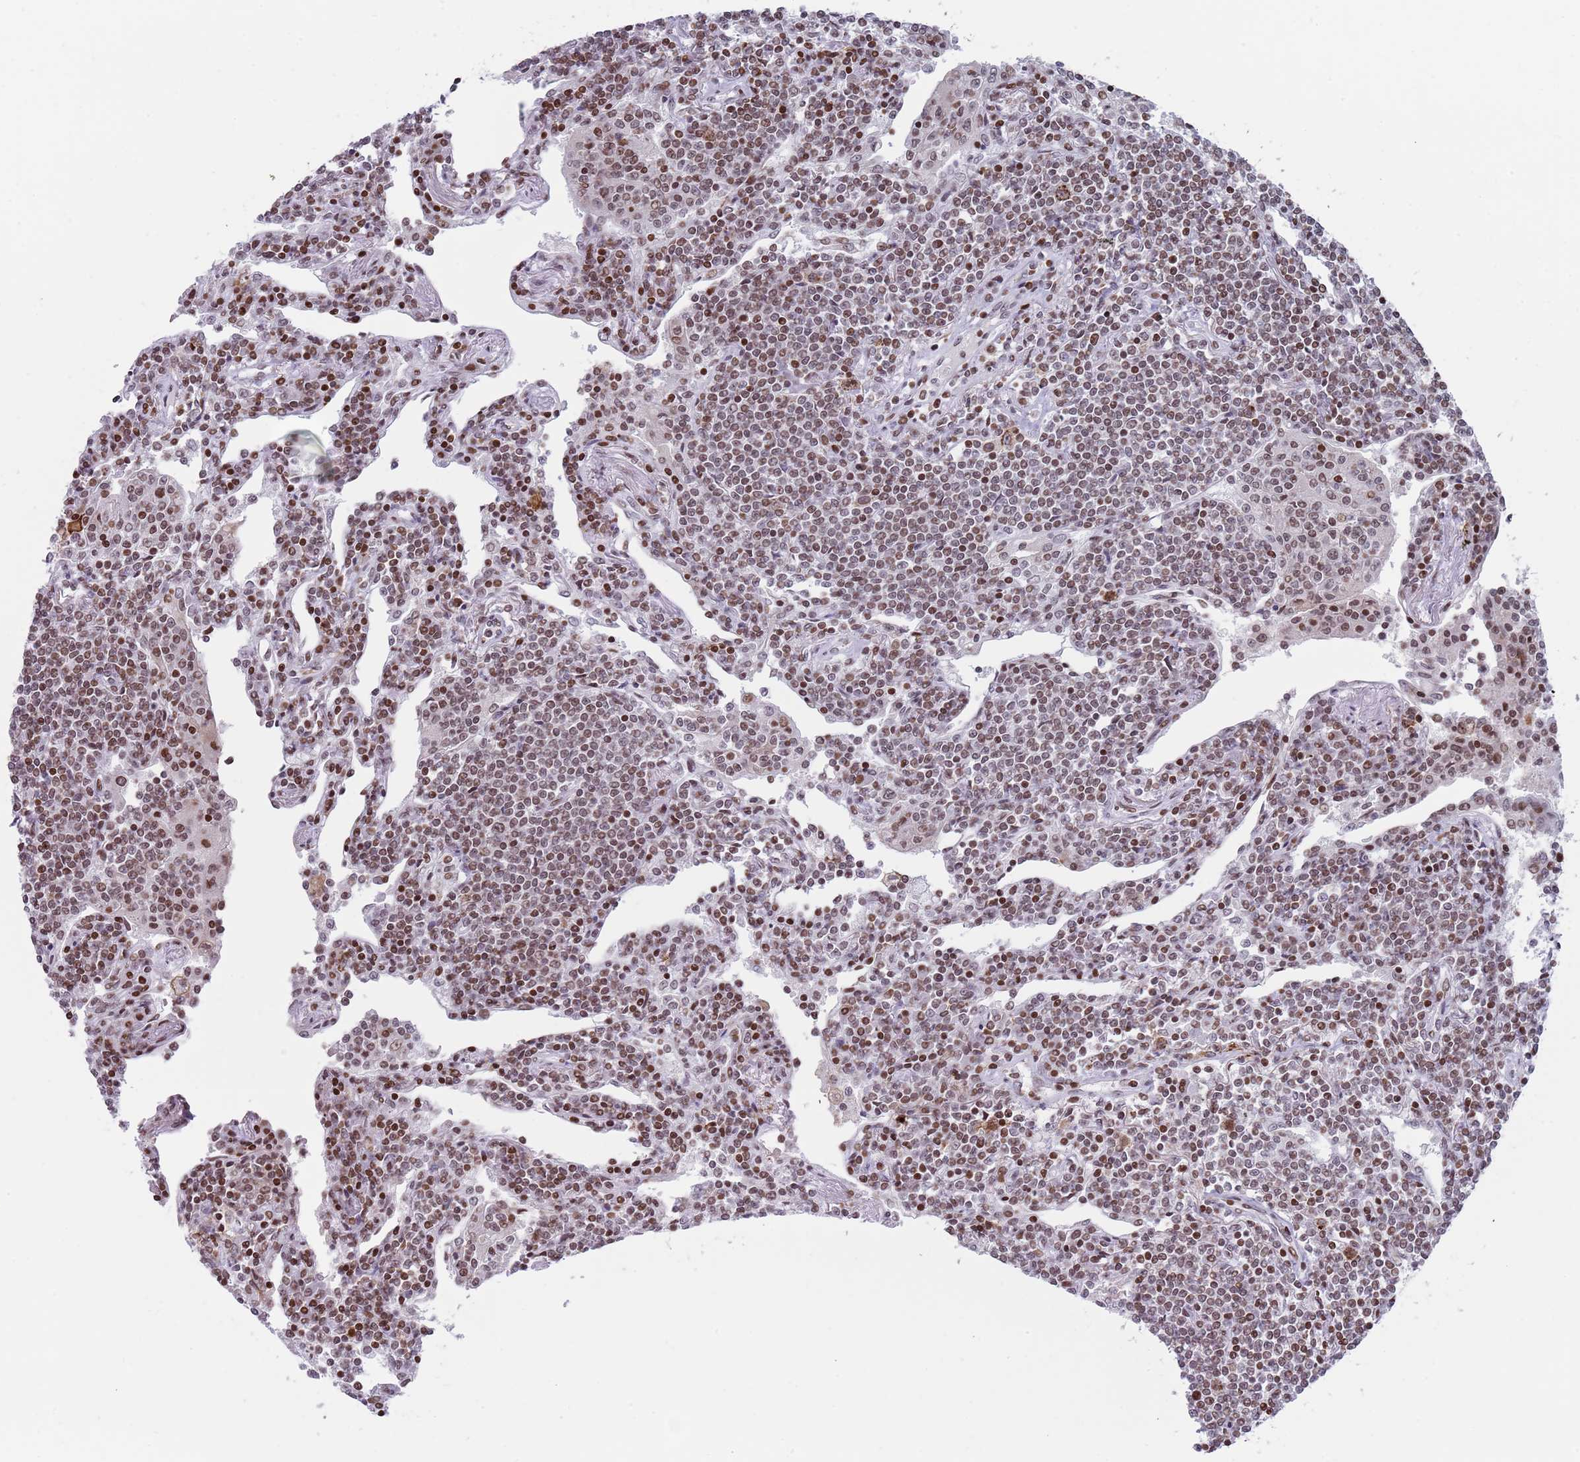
{"staining": {"intensity": "moderate", "quantity": ">75%", "location": "nuclear"}, "tissue": "lymphoma", "cell_type": "Tumor cells", "image_type": "cancer", "snomed": [{"axis": "morphology", "description": "Malignant lymphoma, non-Hodgkin's type, Low grade"}, {"axis": "topography", "description": "Lung"}], "caption": "IHC image of lymphoma stained for a protein (brown), which exhibits medium levels of moderate nuclear positivity in approximately >75% of tumor cells.", "gene": "HDAC8", "patient": {"sex": "female", "age": 71}}